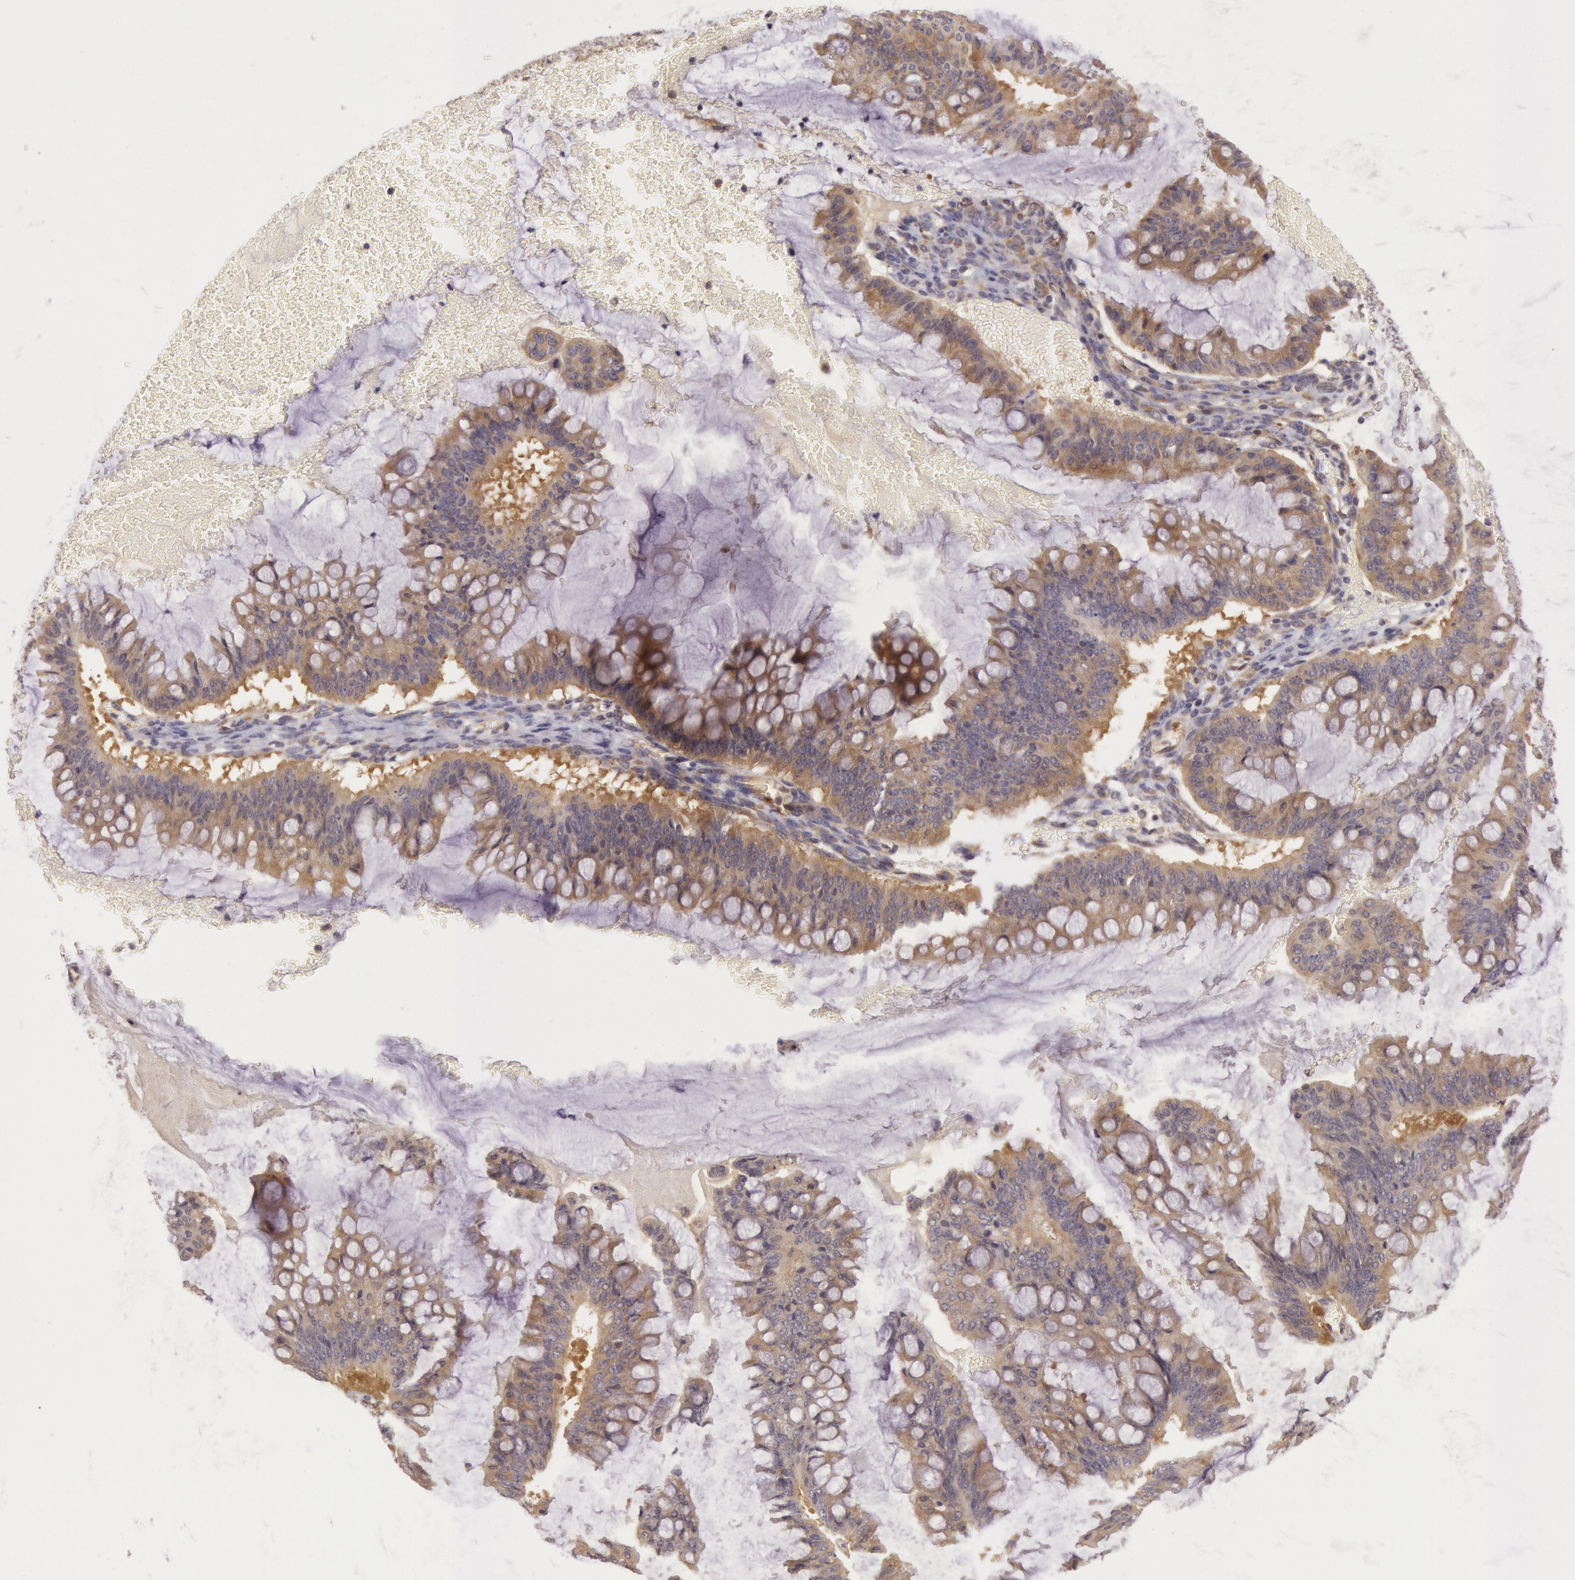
{"staining": {"intensity": "moderate", "quantity": ">75%", "location": "cytoplasmic/membranous"}, "tissue": "ovarian cancer", "cell_type": "Tumor cells", "image_type": "cancer", "snomed": [{"axis": "morphology", "description": "Cystadenocarcinoma, mucinous, NOS"}, {"axis": "topography", "description": "Ovary"}], "caption": "The photomicrograph shows a brown stain indicating the presence of a protein in the cytoplasmic/membranous of tumor cells in ovarian cancer (mucinous cystadenocarcinoma).", "gene": "CHUK", "patient": {"sex": "female", "age": 73}}